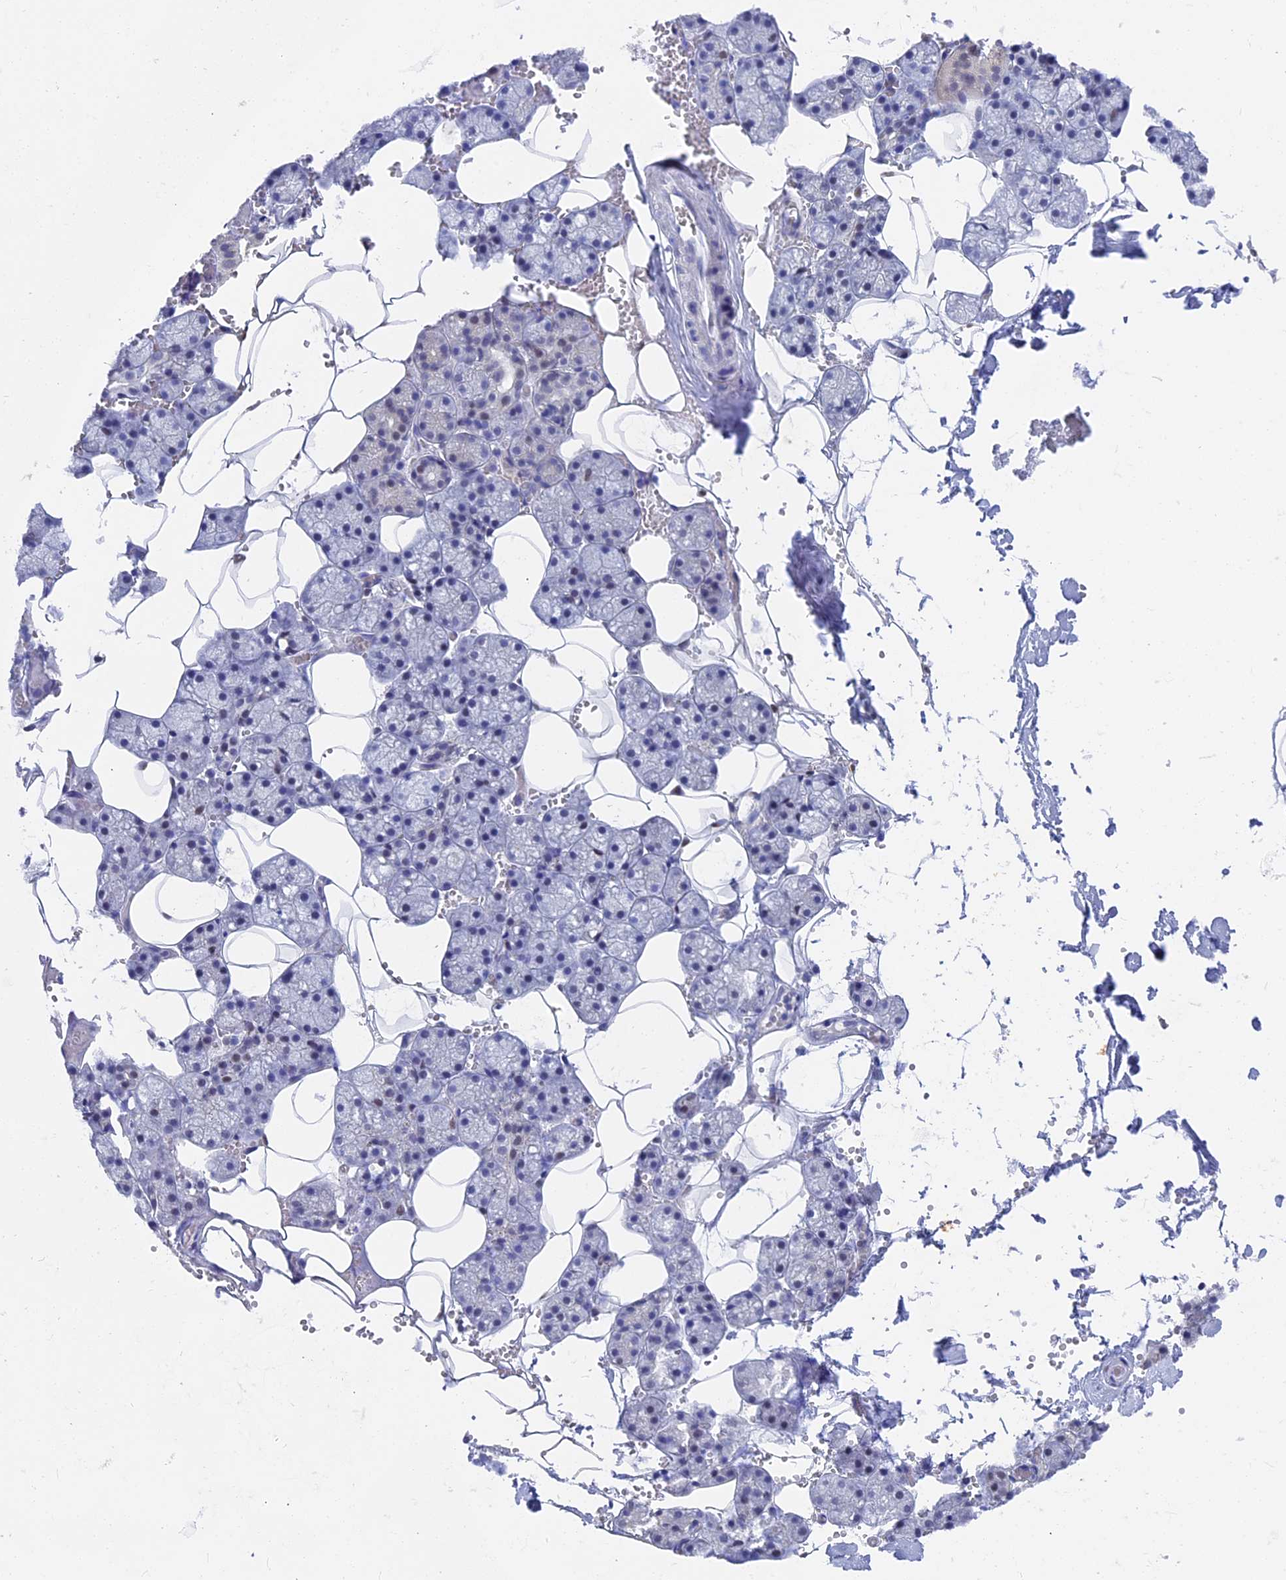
{"staining": {"intensity": "negative", "quantity": "none", "location": "none"}, "tissue": "salivary gland", "cell_type": "Glandular cells", "image_type": "normal", "snomed": [{"axis": "morphology", "description": "Normal tissue, NOS"}, {"axis": "topography", "description": "Salivary gland"}], "caption": "An immunohistochemistry (IHC) photomicrograph of normal salivary gland is shown. There is no staining in glandular cells of salivary gland. (DAB (3,3'-diaminobenzidine) IHC with hematoxylin counter stain).", "gene": "VPS33B", "patient": {"sex": "male", "age": 62}}